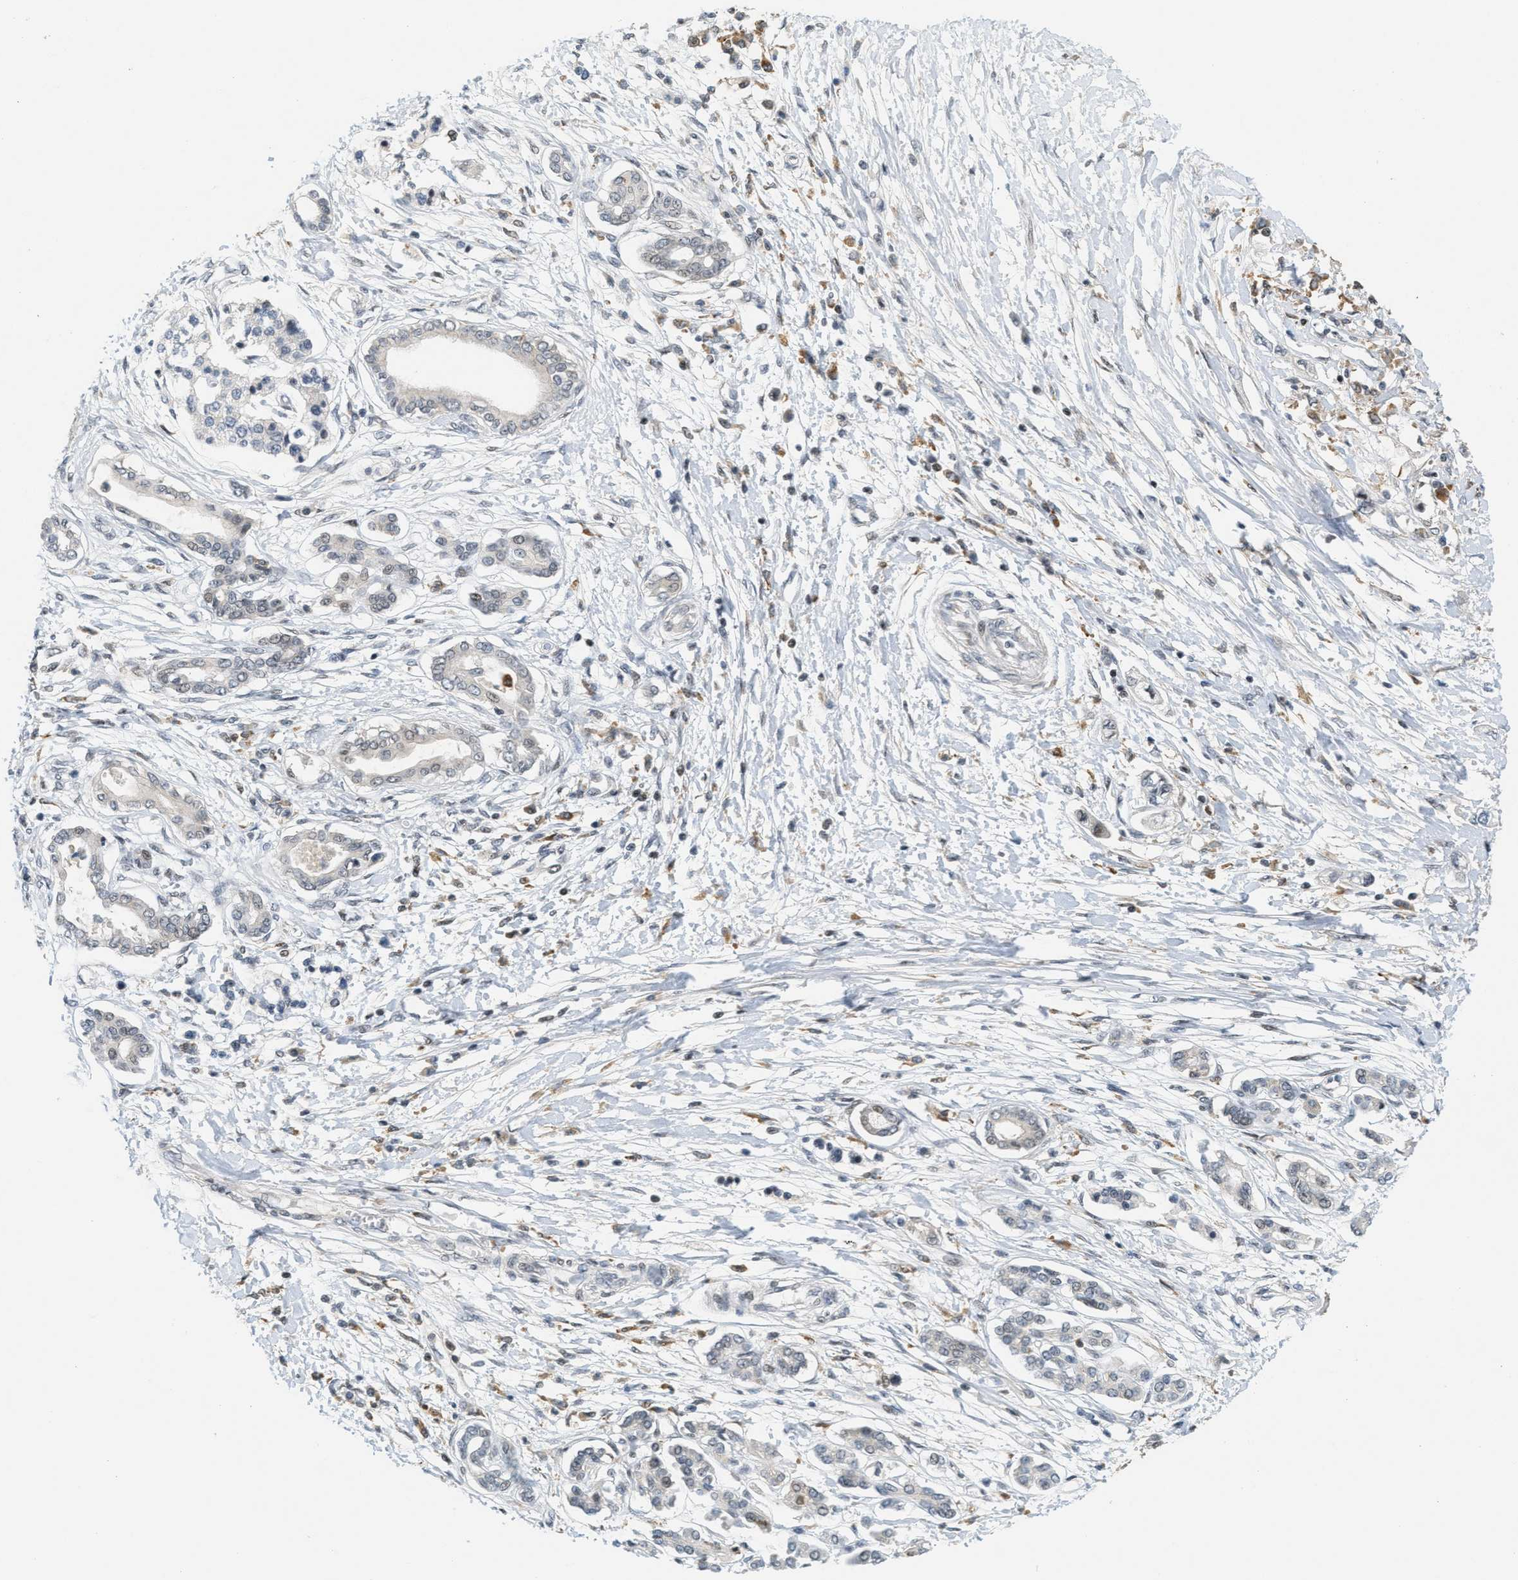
{"staining": {"intensity": "negative", "quantity": "none", "location": "none"}, "tissue": "pancreatic cancer", "cell_type": "Tumor cells", "image_type": "cancer", "snomed": [{"axis": "morphology", "description": "Adenocarcinoma, NOS"}, {"axis": "topography", "description": "Pancreas"}], "caption": "There is no significant positivity in tumor cells of pancreatic cancer.", "gene": "ING1", "patient": {"sex": "male", "age": 56}}